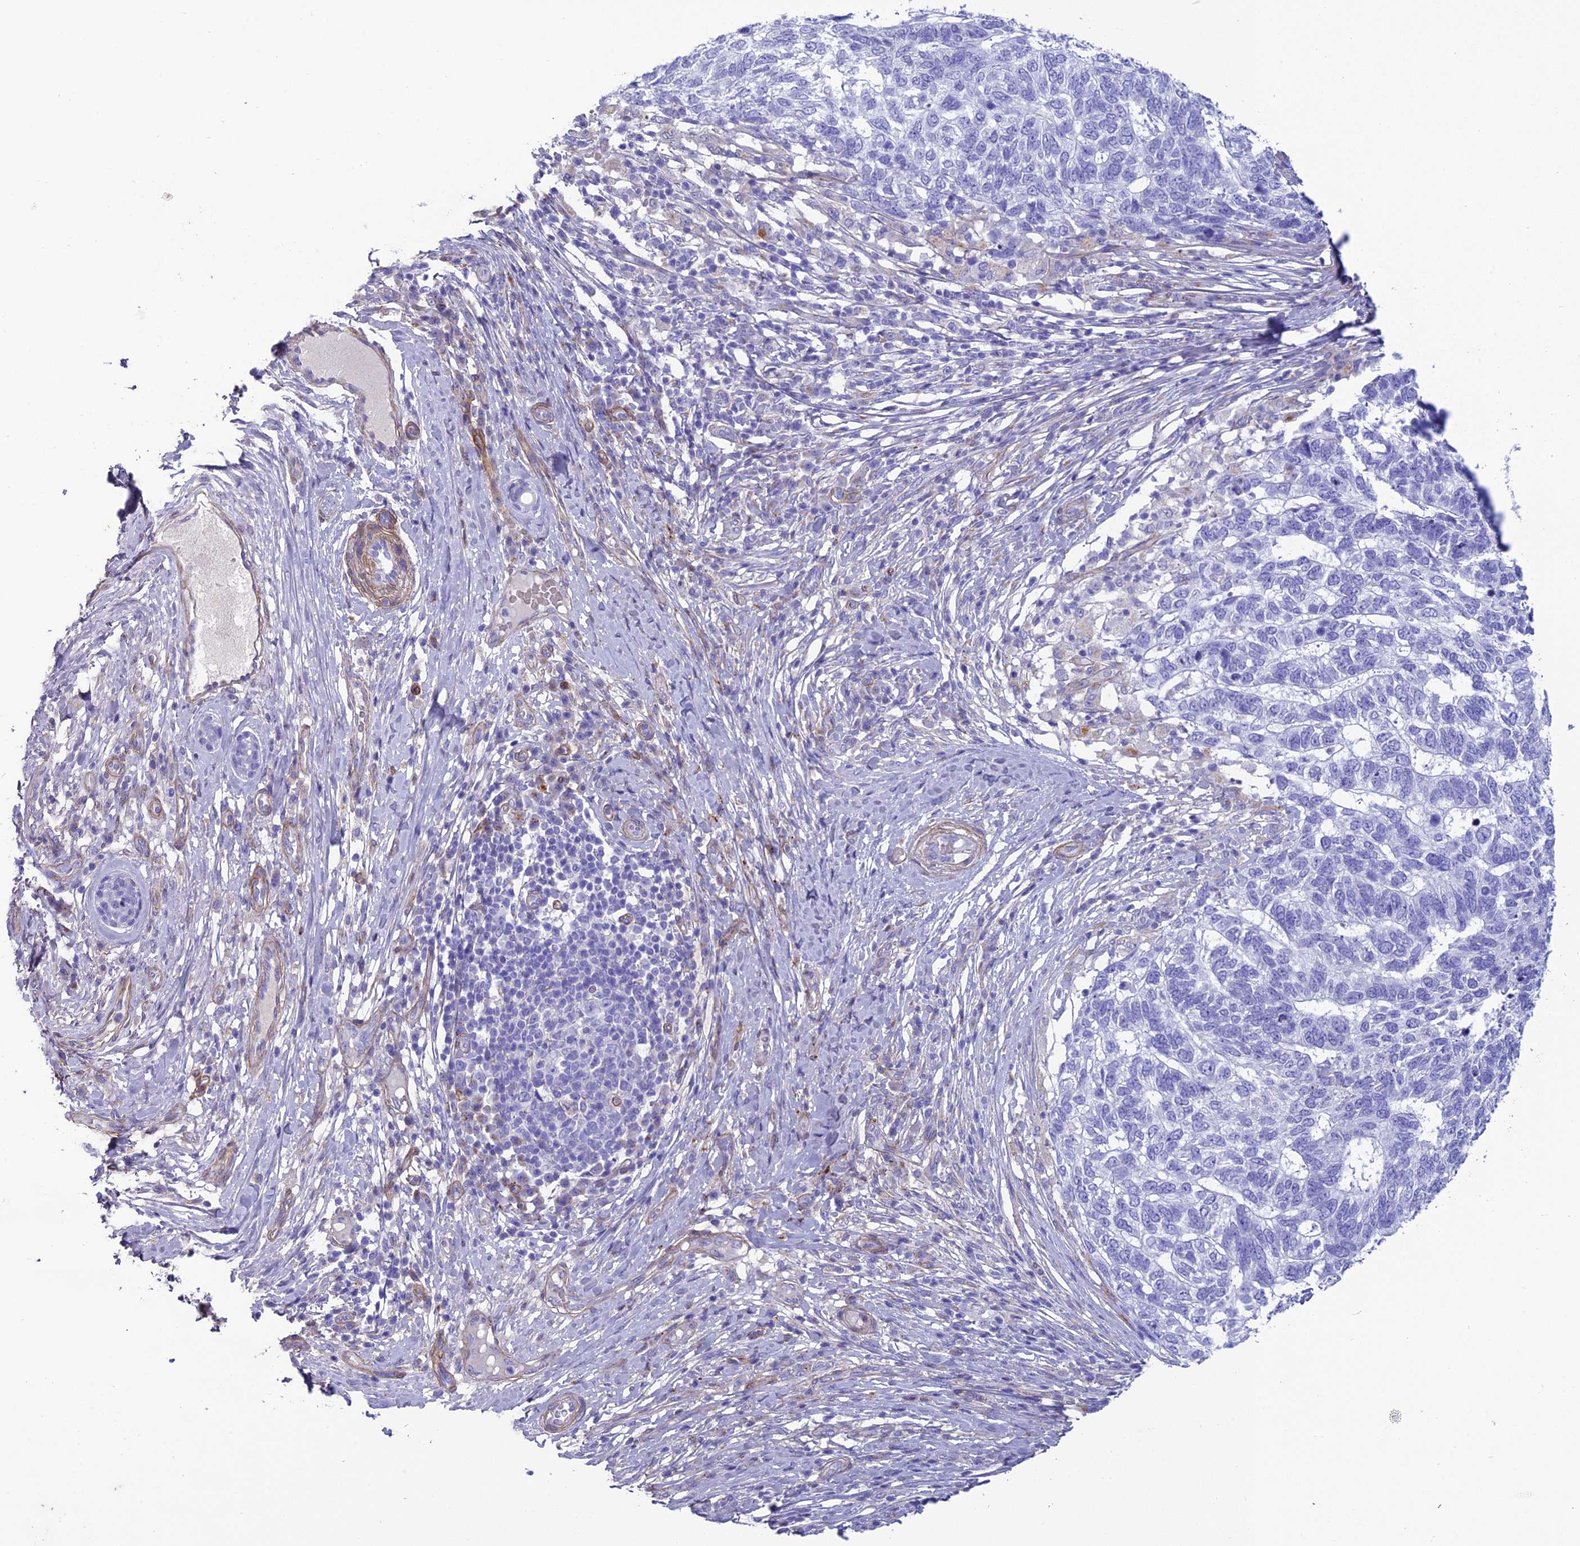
{"staining": {"intensity": "negative", "quantity": "none", "location": "none"}, "tissue": "skin cancer", "cell_type": "Tumor cells", "image_type": "cancer", "snomed": [{"axis": "morphology", "description": "Basal cell carcinoma"}, {"axis": "topography", "description": "Skin"}], "caption": "Immunohistochemistry (IHC) micrograph of human basal cell carcinoma (skin) stained for a protein (brown), which demonstrates no positivity in tumor cells. (DAB (3,3'-diaminobenzidine) IHC visualized using brightfield microscopy, high magnification).", "gene": "TNS1", "patient": {"sex": "female", "age": 65}}